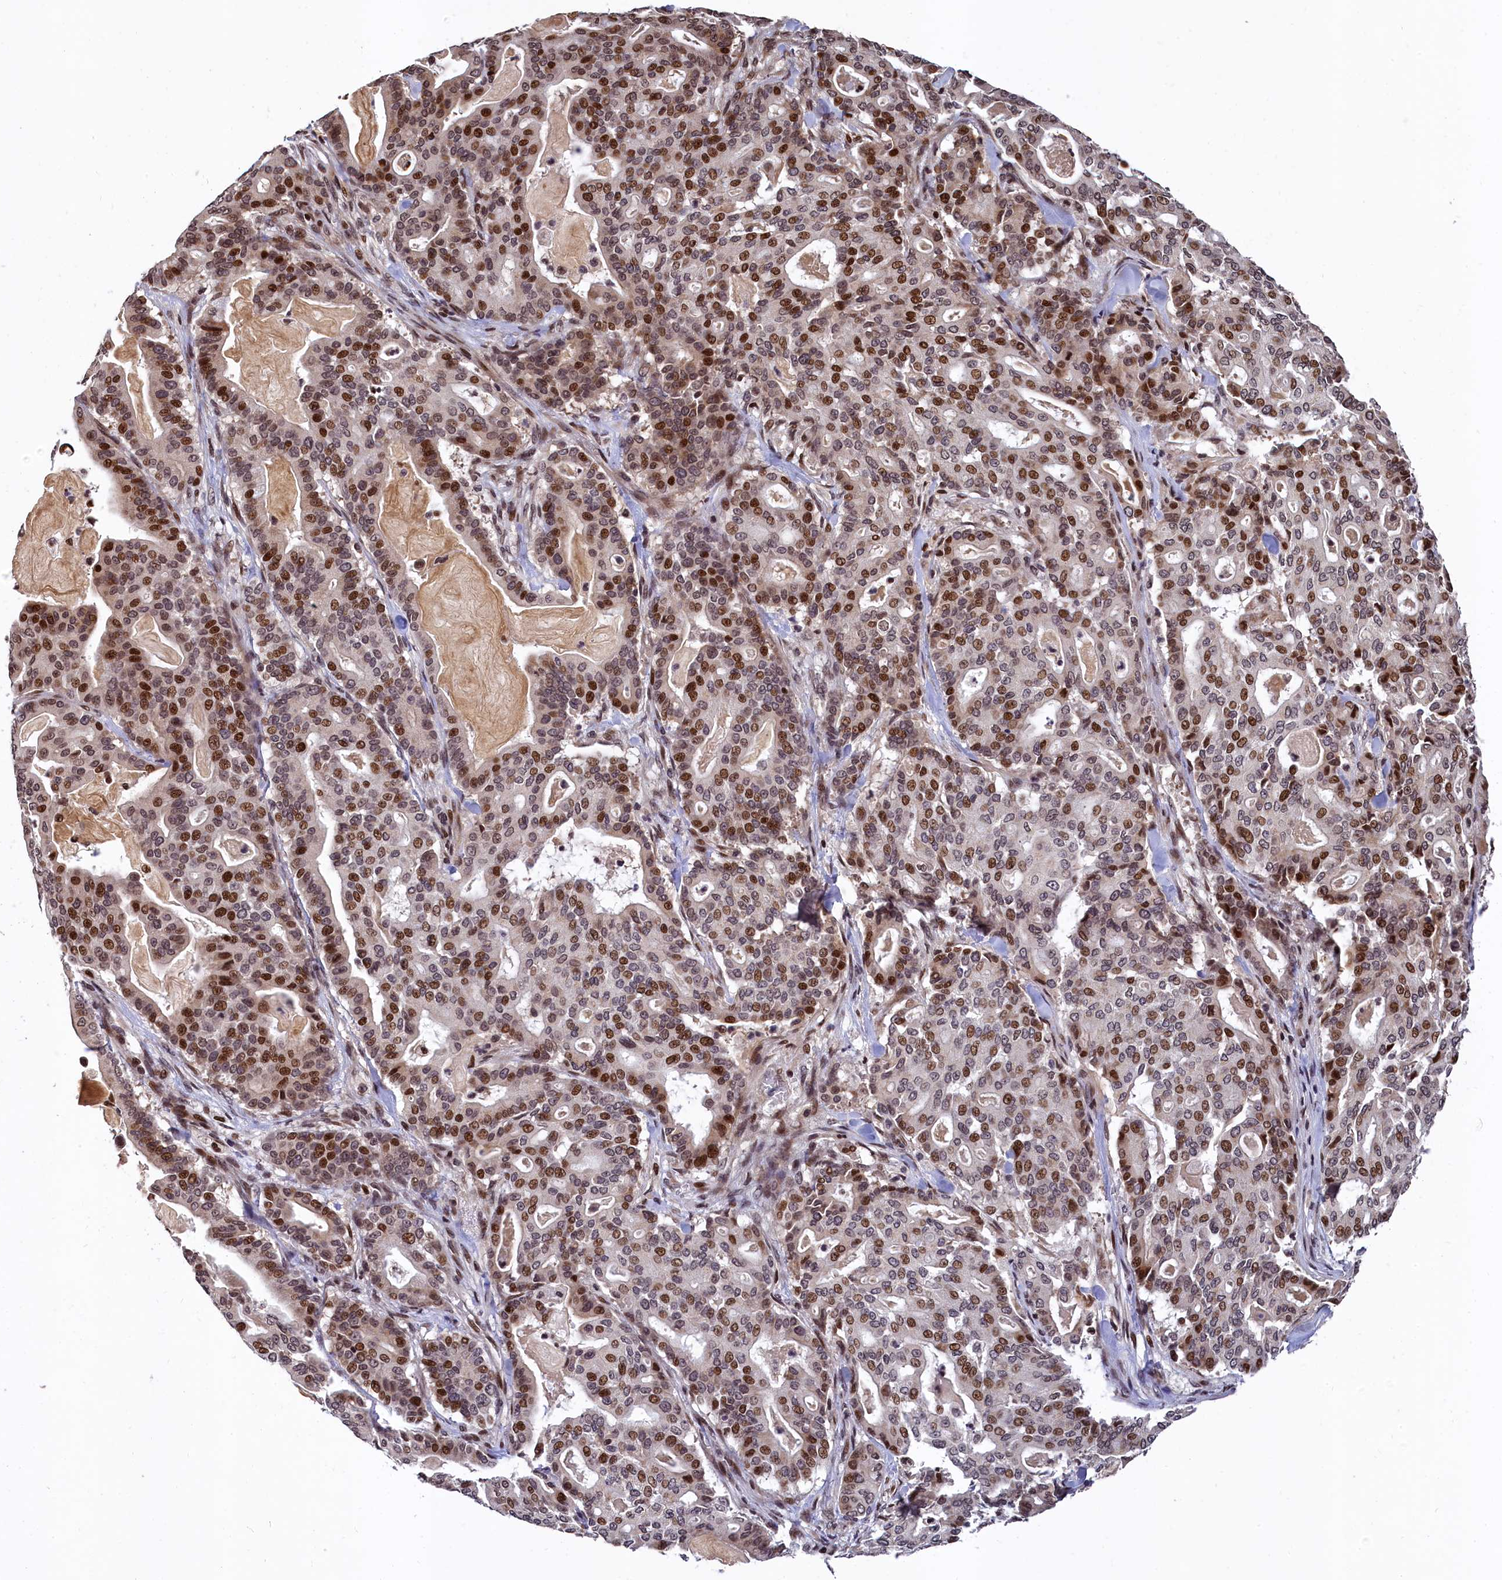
{"staining": {"intensity": "moderate", "quantity": ">75%", "location": "nuclear"}, "tissue": "pancreatic cancer", "cell_type": "Tumor cells", "image_type": "cancer", "snomed": [{"axis": "morphology", "description": "Adenocarcinoma, NOS"}, {"axis": "topography", "description": "Pancreas"}], "caption": "Immunohistochemistry (IHC) (DAB (3,3'-diaminobenzidine)) staining of human pancreatic cancer (adenocarcinoma) displays moderate nuclear protein positivity in about >75% of tumor cells. The staining is performed using DAB (3,3'-diaminobenzidine) brown chromogen to label protein expression. The nuclei are counter-stained blue using hematoxylin.", "gene": "FAM217B", "patient": {"sex": "male", "age": 63}}